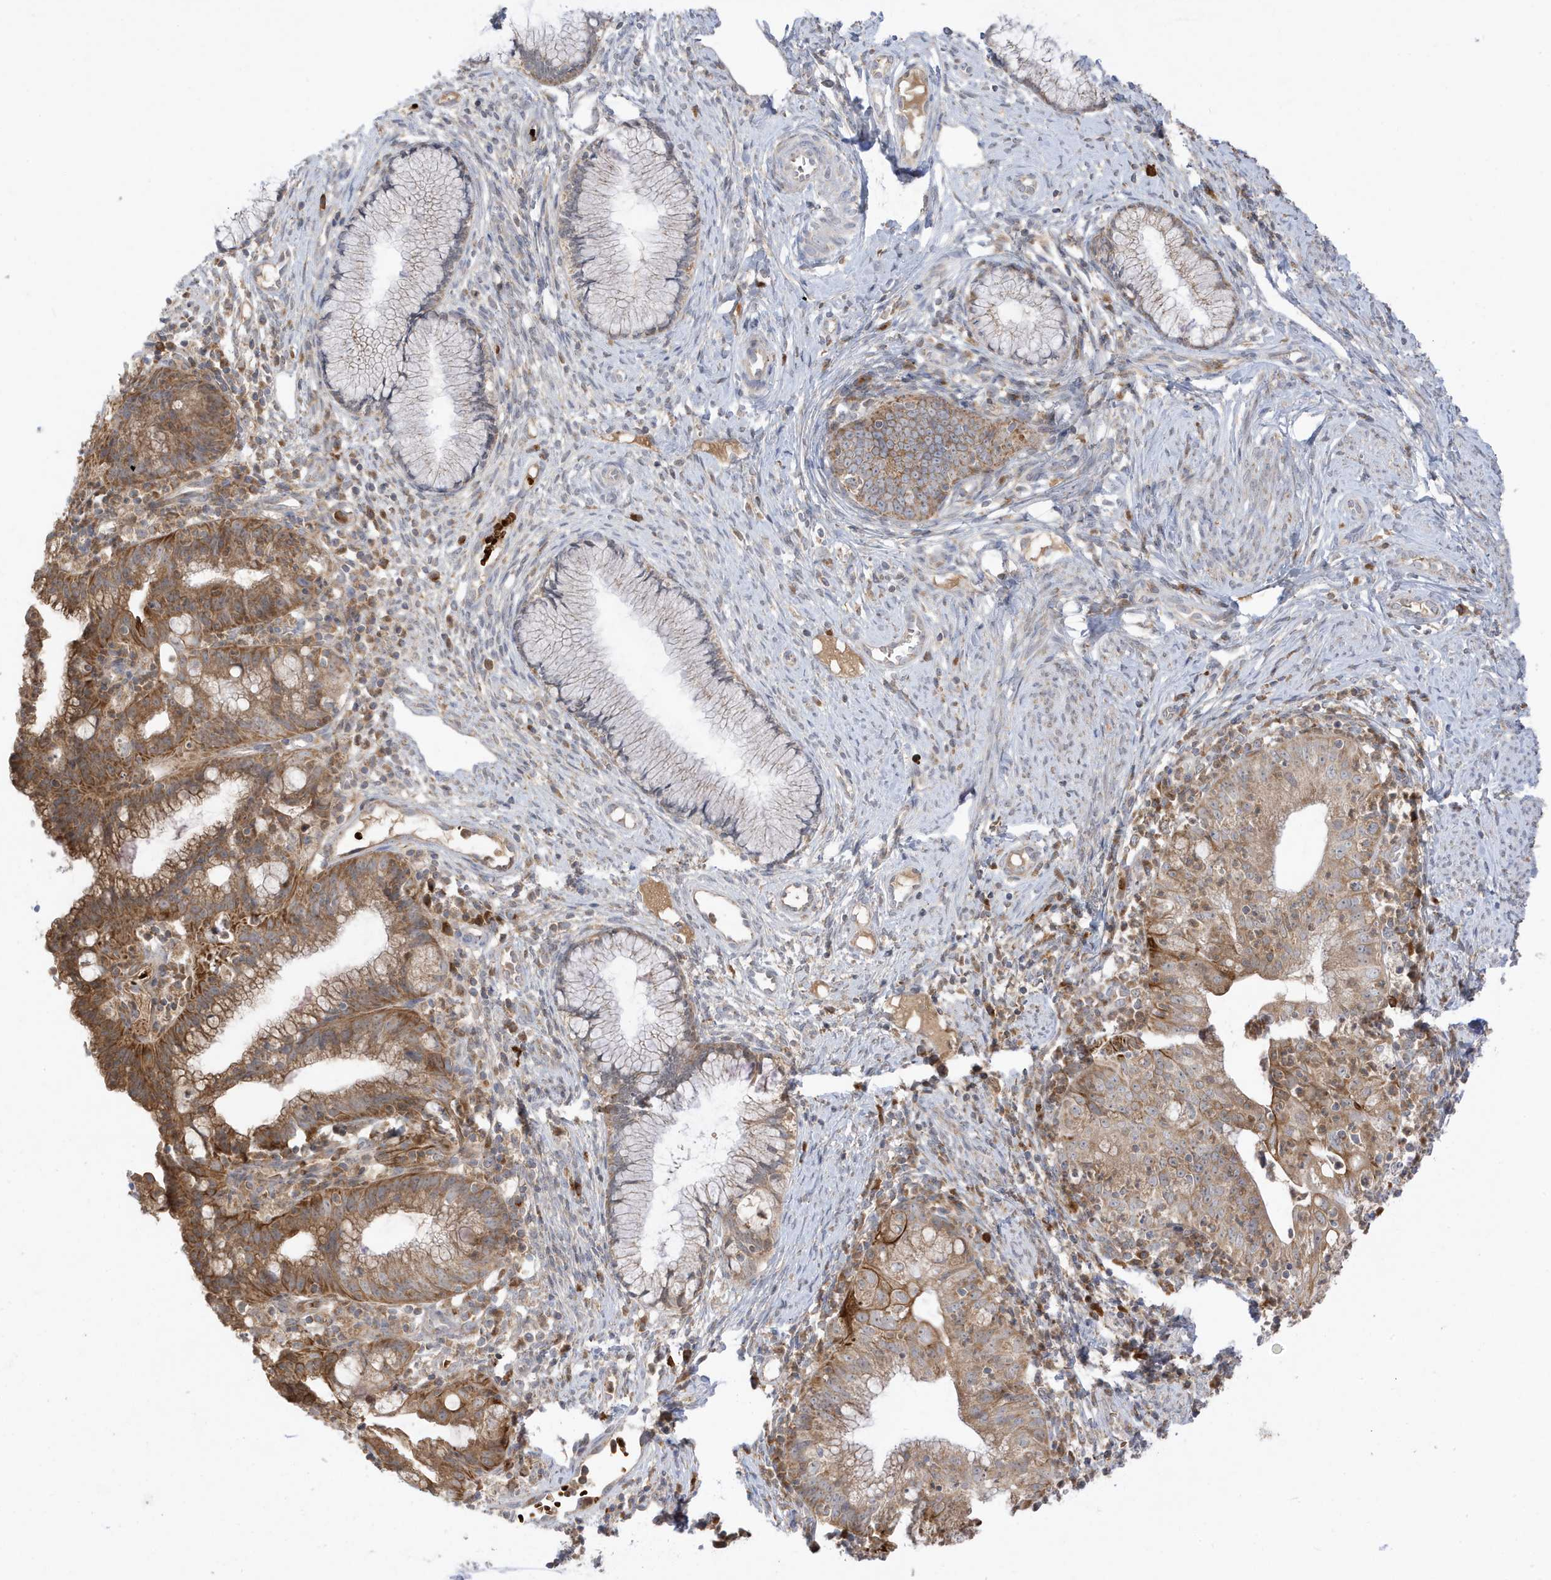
{"staining": {"intensity": "moderate", "quantity": ">75%", "location": "cytoplasmic/membranous"}, "tissue": "cervical cancer", "cell_type": "Tumor cells", "image_type": "cancer", "snomed": [{"axis": "morphology", "description": "Adenocarcinoma, NOS"}, {"axis": "topography", "description": "Cervix"}], "caption": "This histopathology image shows cervical adenocarcinoma stained with IHC to label a protein in brown. The cytoplasmic/membranous of tumor cells show moderate positivity for the protein. Nuclei are counter-stained blue.", "gene": "NPPC", "patient": {"sex": "female", "age": 36}}